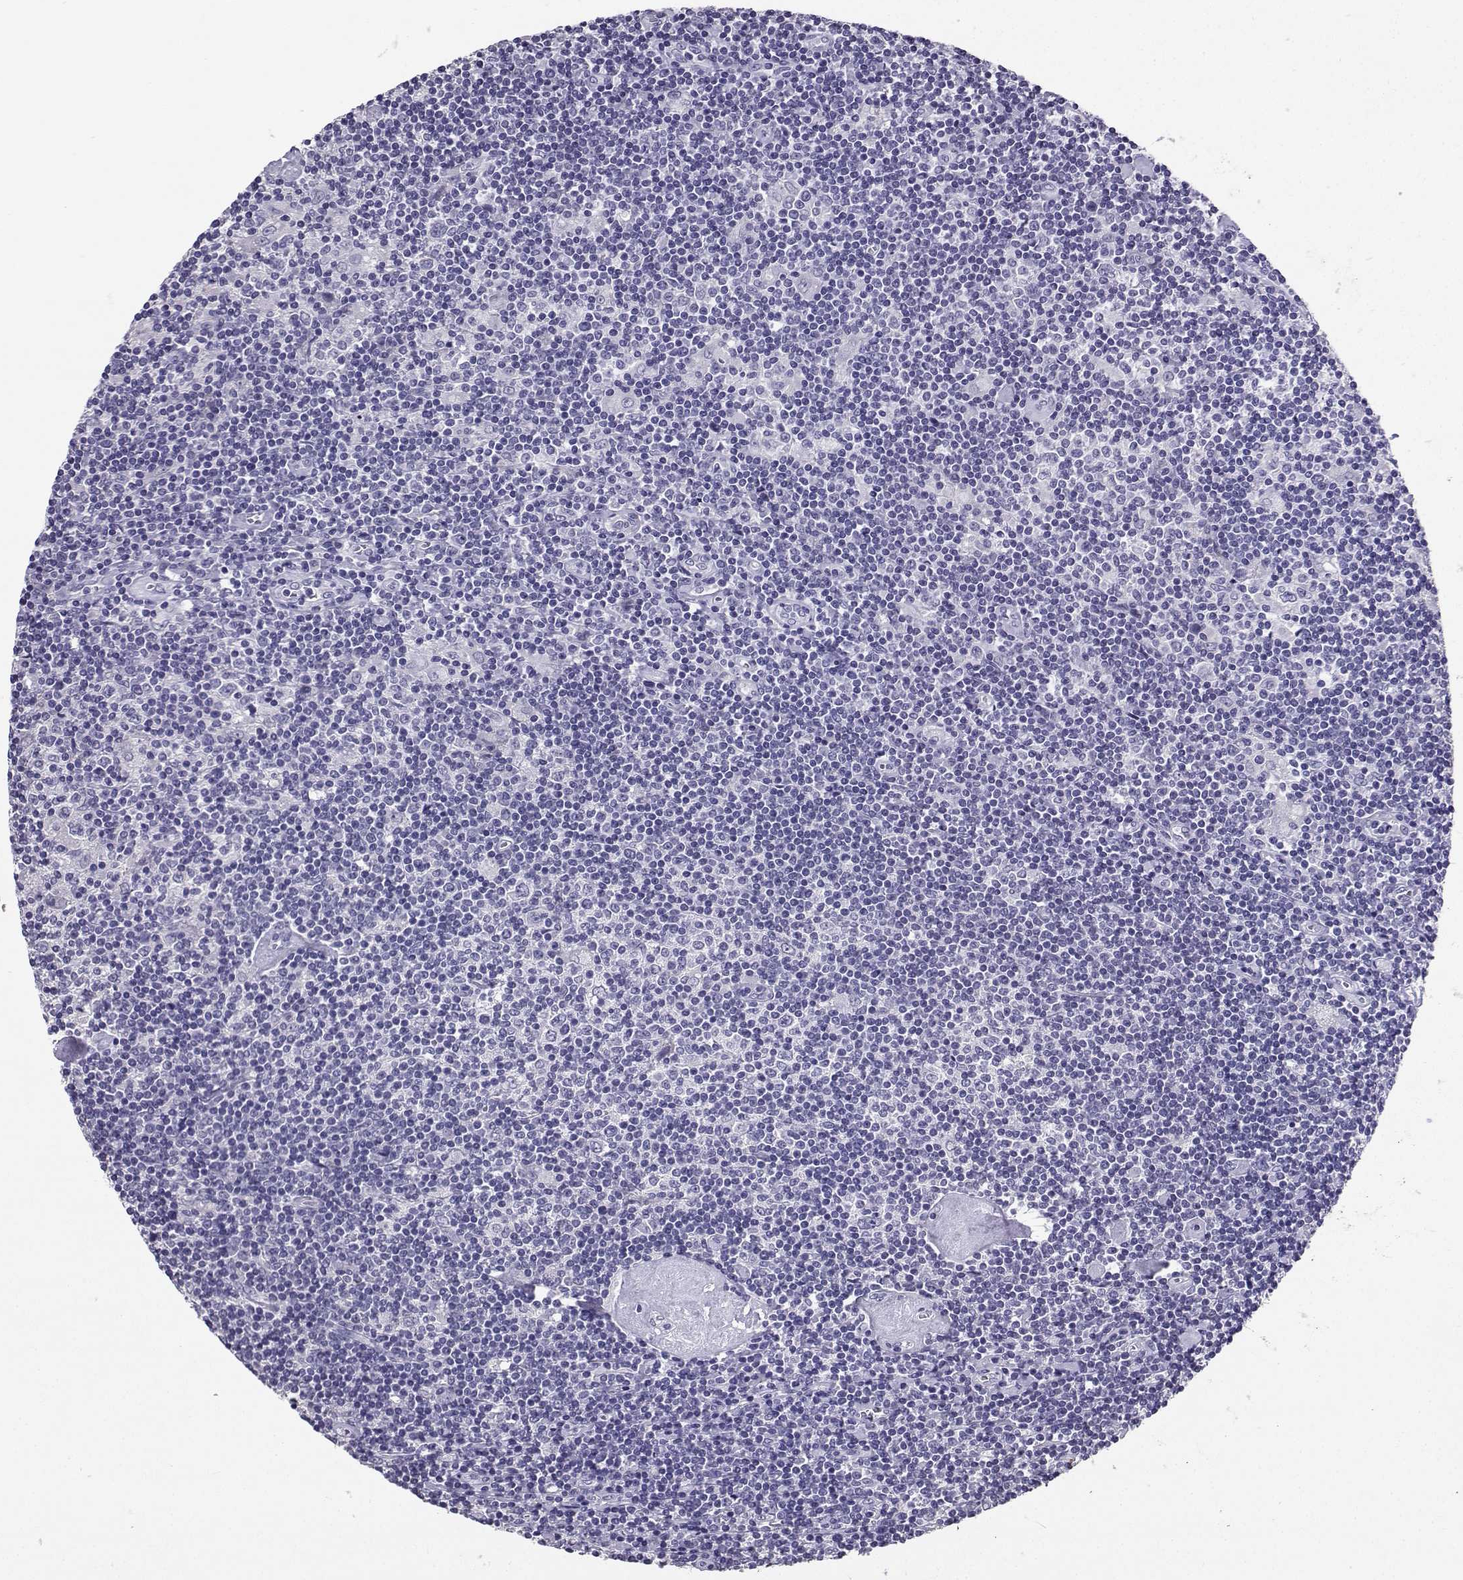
{"staining": {"intensity": "negative", "quantity": "none", "location": "none"}, "tissue": "lymphoma", "cell_type": "Tumor cells", "image_type": "cancer", "snomed": [{"axis": "morphology", "description": "Hodgkin's disease, NOS"}, {"axis": "topography", "description": "Lymph node"}], "caption": "Immunohistochemistry histopathology image of neoplastic tissue: Hodgkin's disease stained with DAB (3,3'-diaminobenzidine) demonstrates no significant protein staining in tumor cells.", "gene": "SPAG11B", "patient": {"sex": "male", "age": 40}}